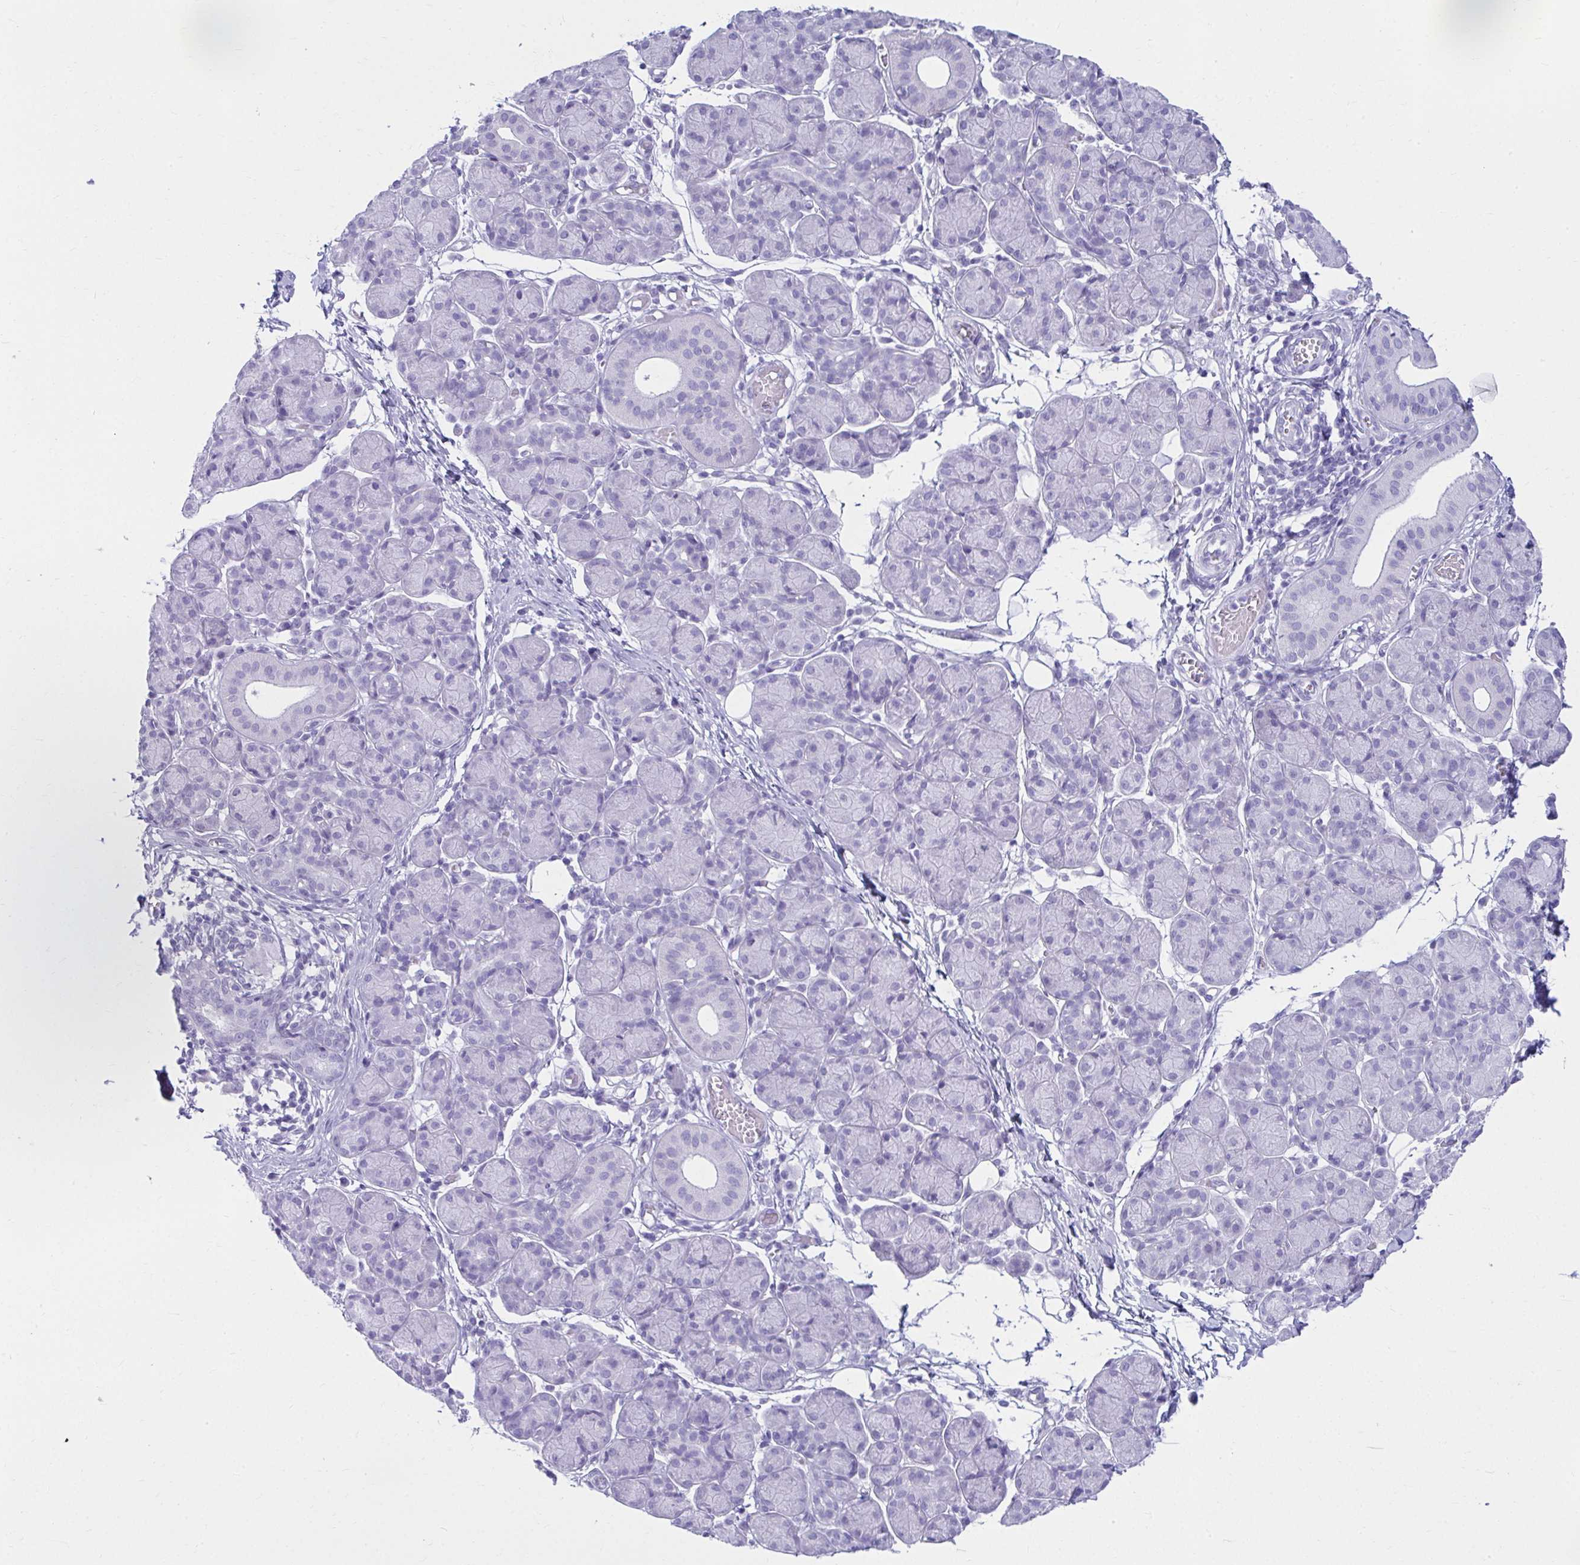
{"staining": {"intensity": "negative", "quantity": "none", "location": "none"}, "tissue": "salivary gland", "cell_type": "Glandular cells", "image_type": "normal", "snomed": [{"axis": "morphology", "description": "Normal tissue, NOS"}, {"axis": "morphology", "description": "Inflammation, NOS"}, {"axis": "topography", "description": "Lymph node"}, {"axis": "topography", "description": "Salivary gland"}], "caption": "Immunohistochemistry (IHC) of unremarkable human salivary gland reveals no staining in glandular cells. The staining is performed using DAB brown chromogen with nuclei counter-stained in using hematoxylin.", "gene": "ATP4B", "patient": {"sex": "male", "age": 3}}